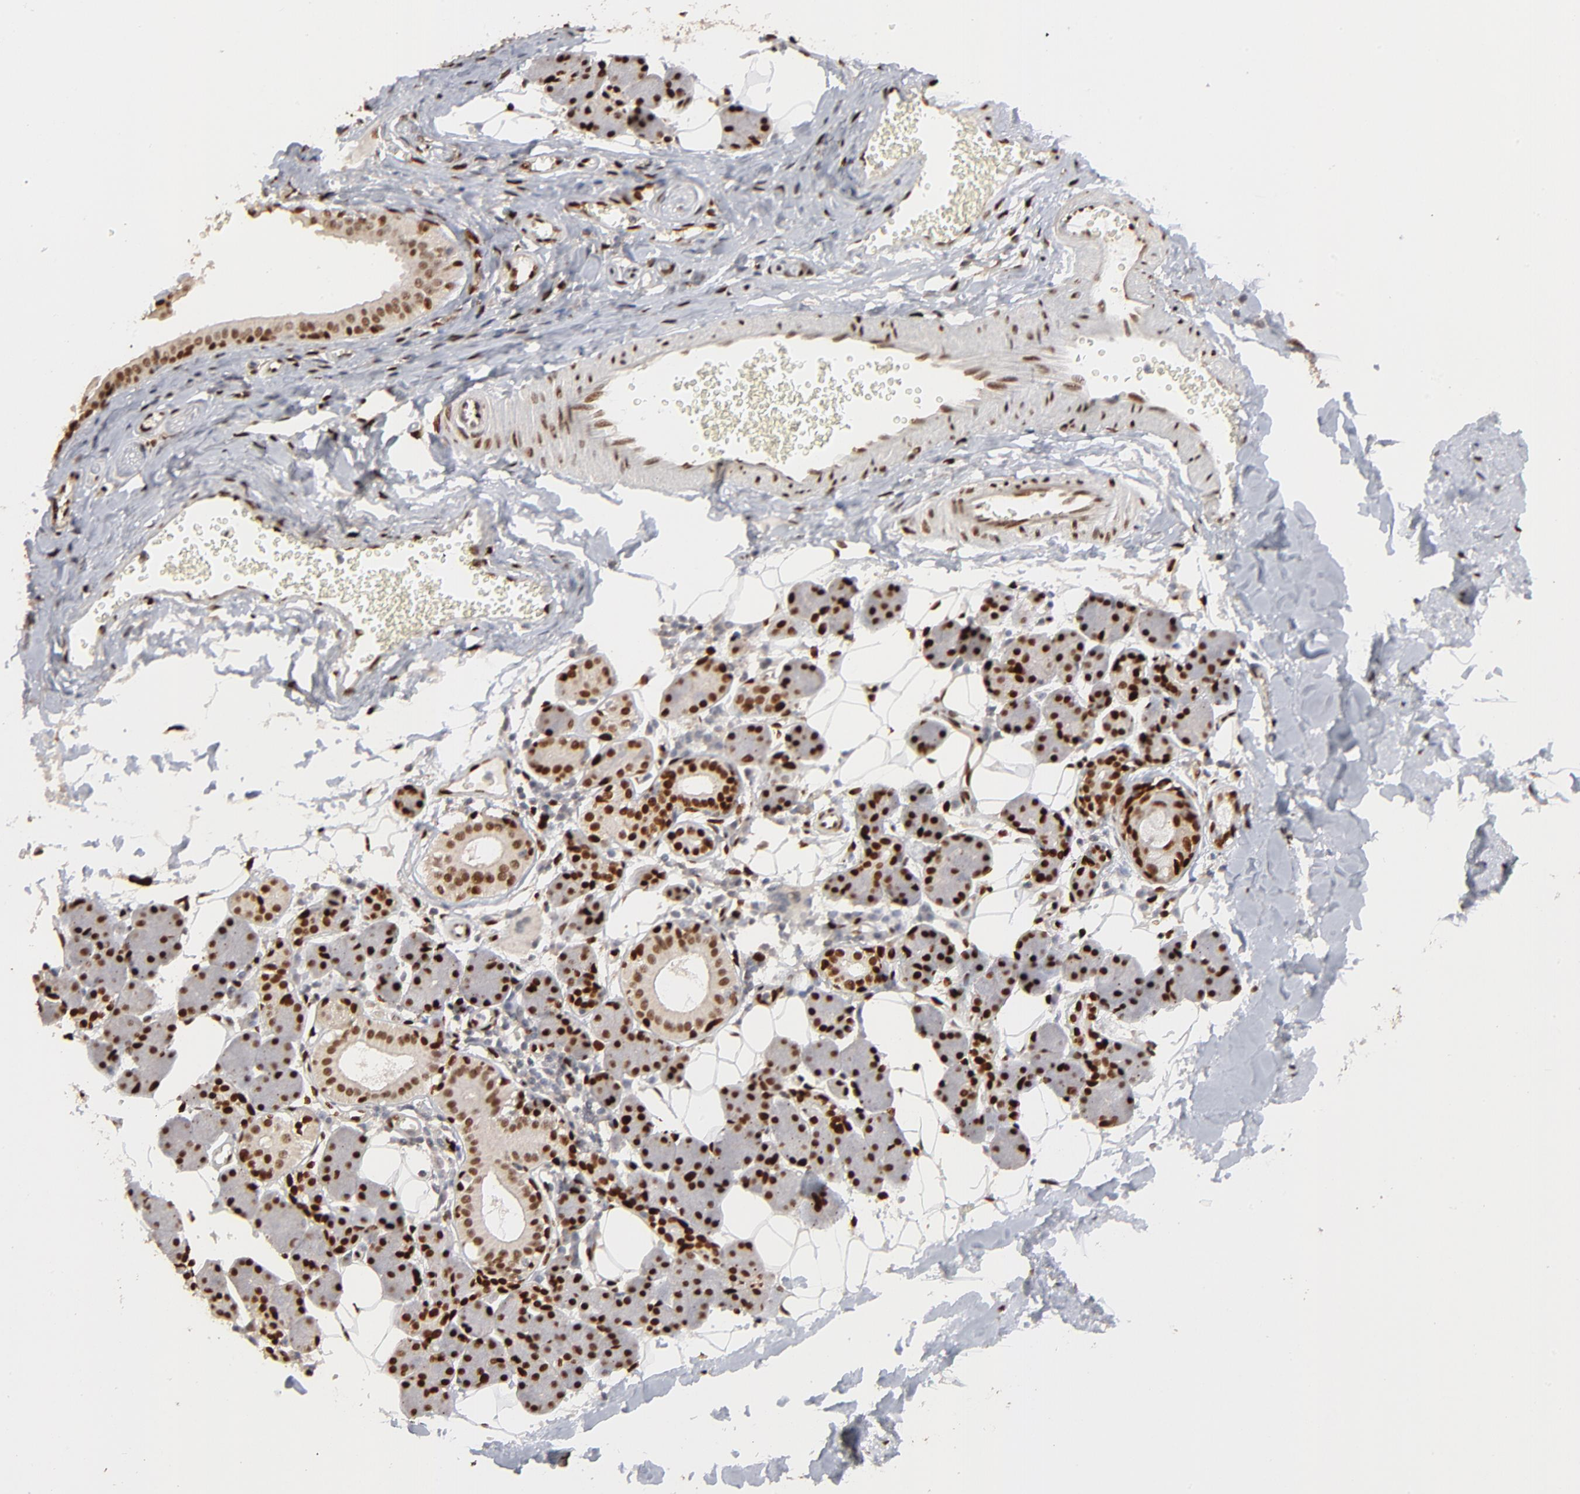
{"staining": {"intensity": "strong", "quantity": ">75%", "location": "nuclear"}, "tissue": "salivary gland", "cell_type": "Glandular cells", "image_type": "normal", "snomed": [{"axis": "morphology", "description": "Normal tissue, NOS"}, {"axis": "morphology", "description": "Adenoma, NOS"}, {"axis": "topography", "description": "Salivary gland"}], "caption": "Unremarkable salivary gland demonstrates strong nuclear expression in about >75% of glandular cells.", "gene": "NFIB", "patient": {"sex": "female", "age": 32}}